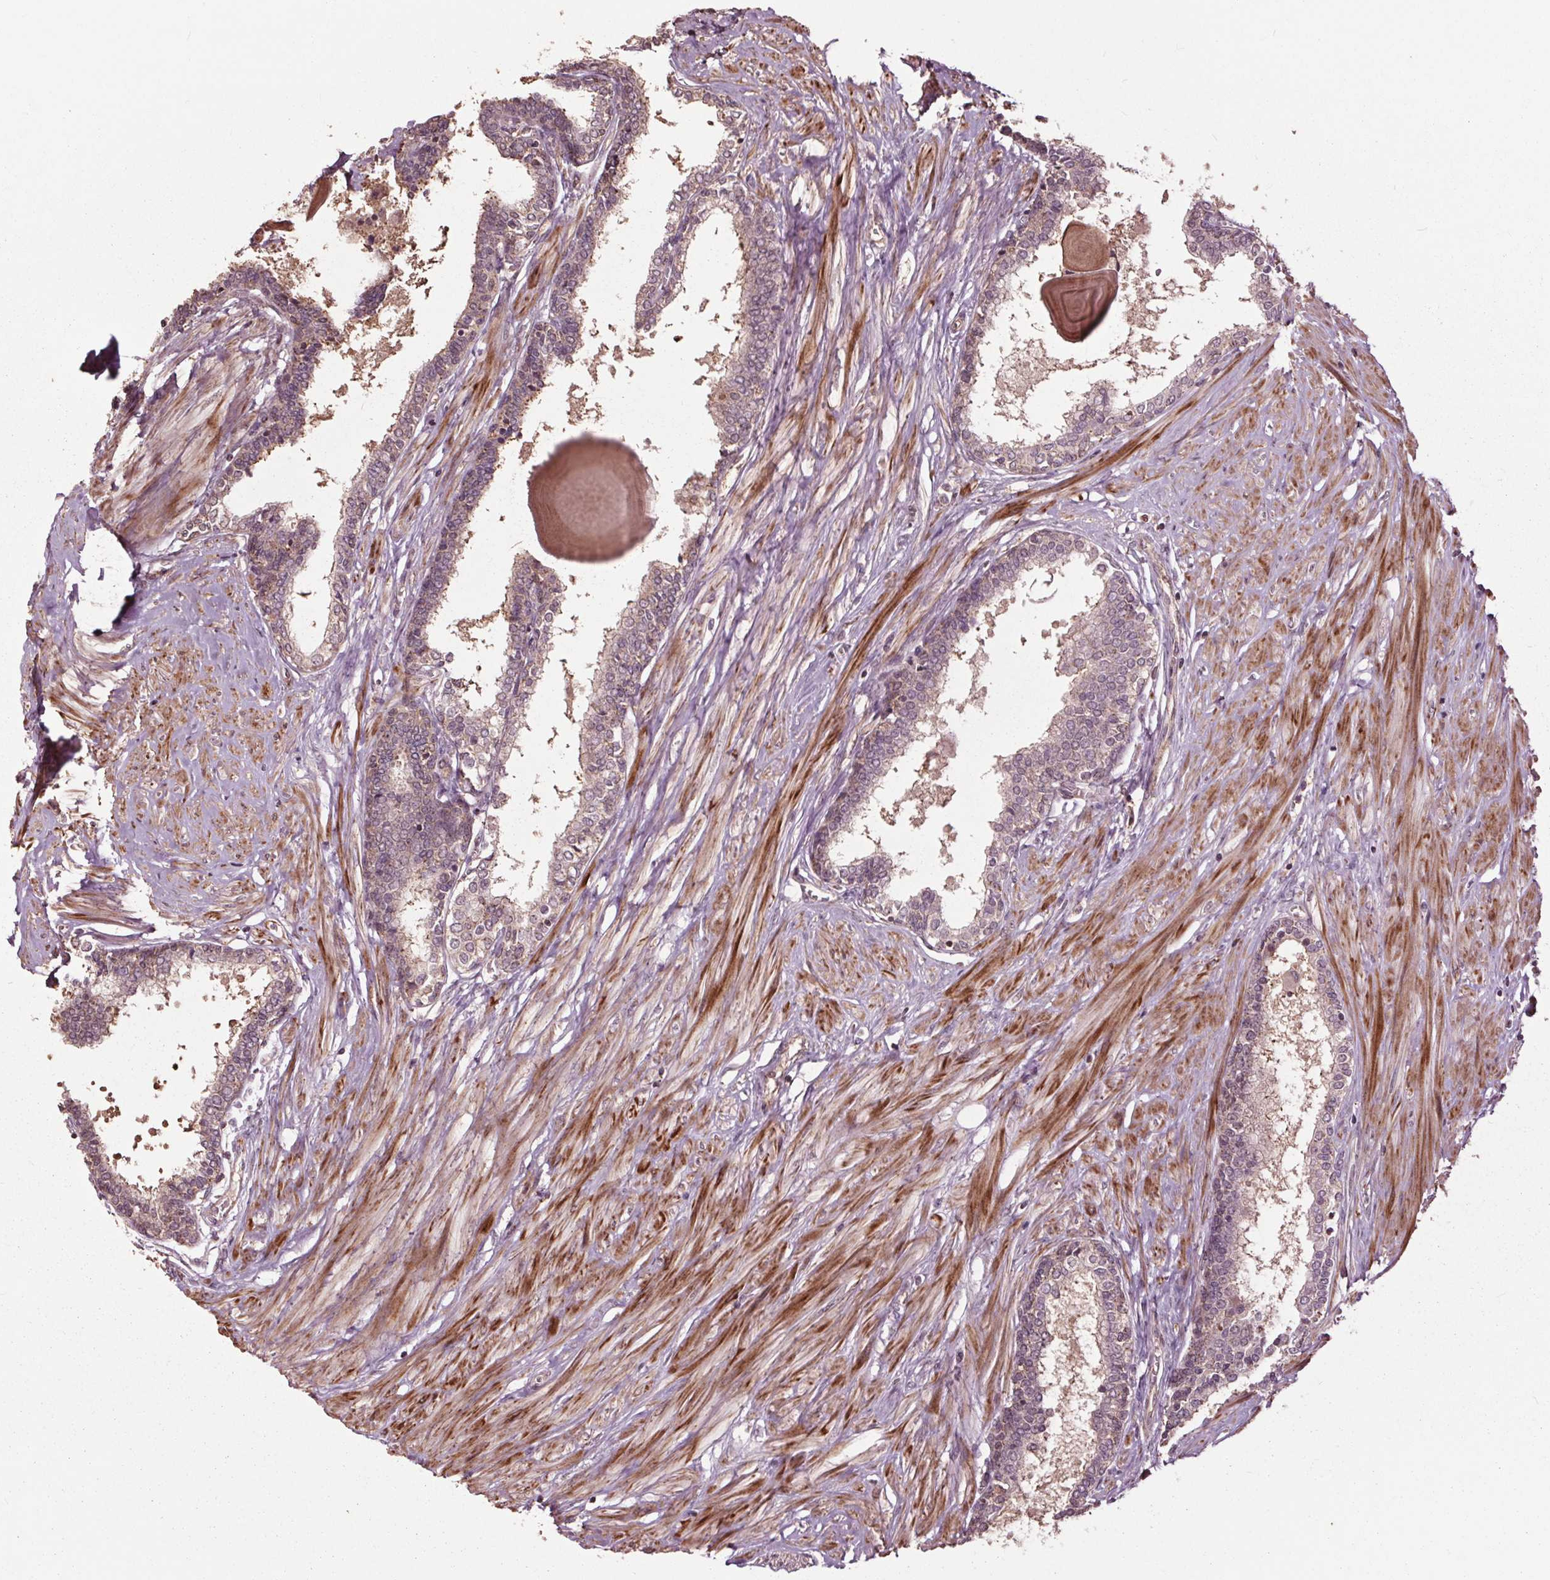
{"staining": {"intensity": "weak", "quantity": "<25%", "location": "cytoplasmic/membranous"}, "tissue": "prostate", "cell_type": "Glandular cells", "image_type": "normal", "snomed": [{"axis": "morphology", "description": "Normal tissue, NOS"}, {"axis": "topography", "description": "Prostate"}], "caption": "This is a histopathology image of immunohistochemistry (IHC) staining of unremarkable prostate, which shows no staining in glandular cells. The staining is performed using DAB brown chromogen with nuclei counter-stained in using hematoxylin.", "gene": "CEP95", "patient": {"sex": "male", "age": 55}}